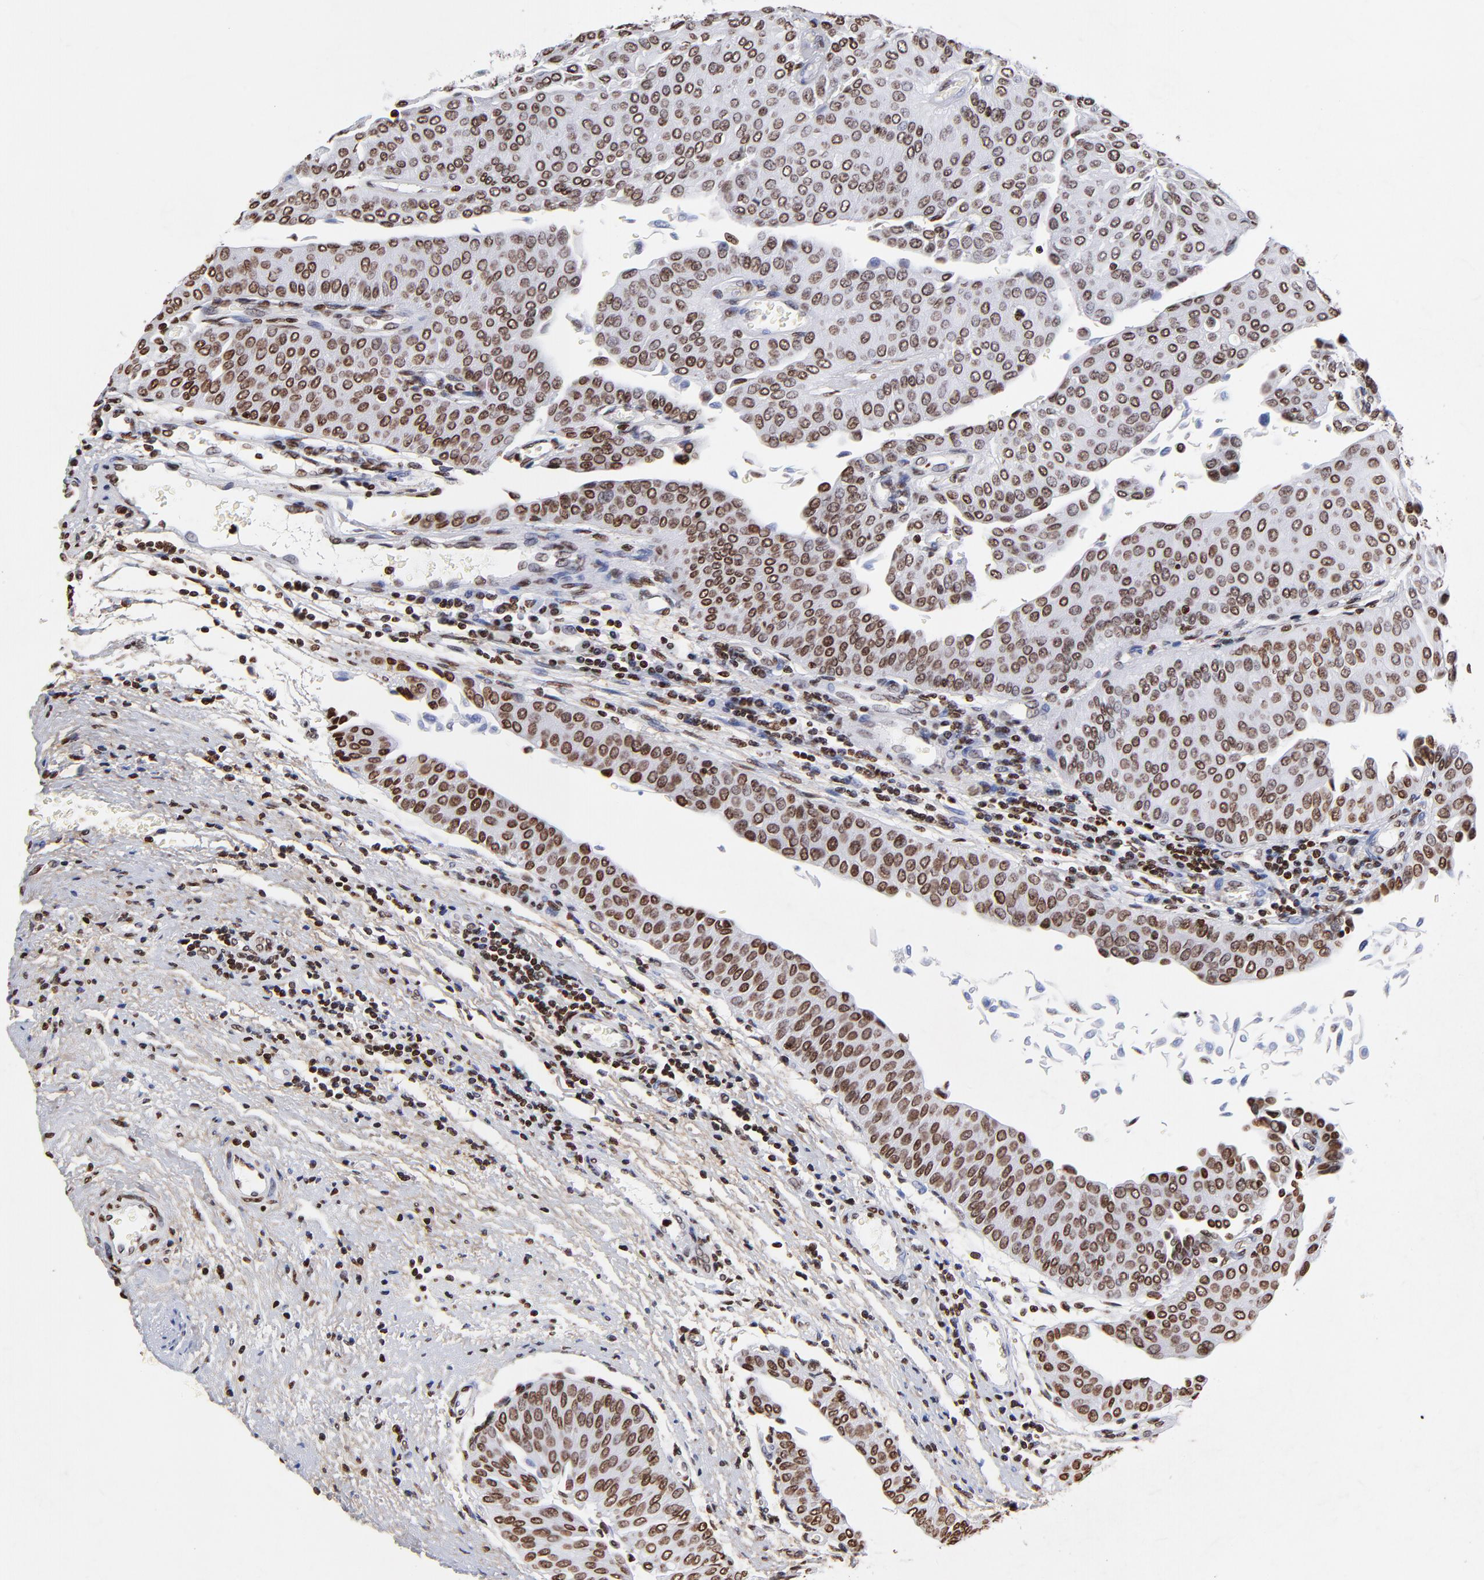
{"staining": {"intensity": "strong", "quantity": ">75%", "location": "nuclear"}, "tissue": "urothelial cancer", "cell_type": "Tumor cells", "image_type": "cancer", "snomed": [{"axis": "morphology", "description": "Urothelial carcinoma, Low grade"}, {"axis": "topography", "description": "Urinary bladder"}], "caption": "A high-resolution image shows IHC staining of urothelial cancer, which exhibits strong nuclear staining in about >75% of tumor cells. Using DAB (3,3'-diaminobenzidine) (brown) and hematoxylin (blue) stains, captured at high magnification using brightfield microscopy.", "gene": "FBH1", "patient": {"sex": "male", "age": 64}}